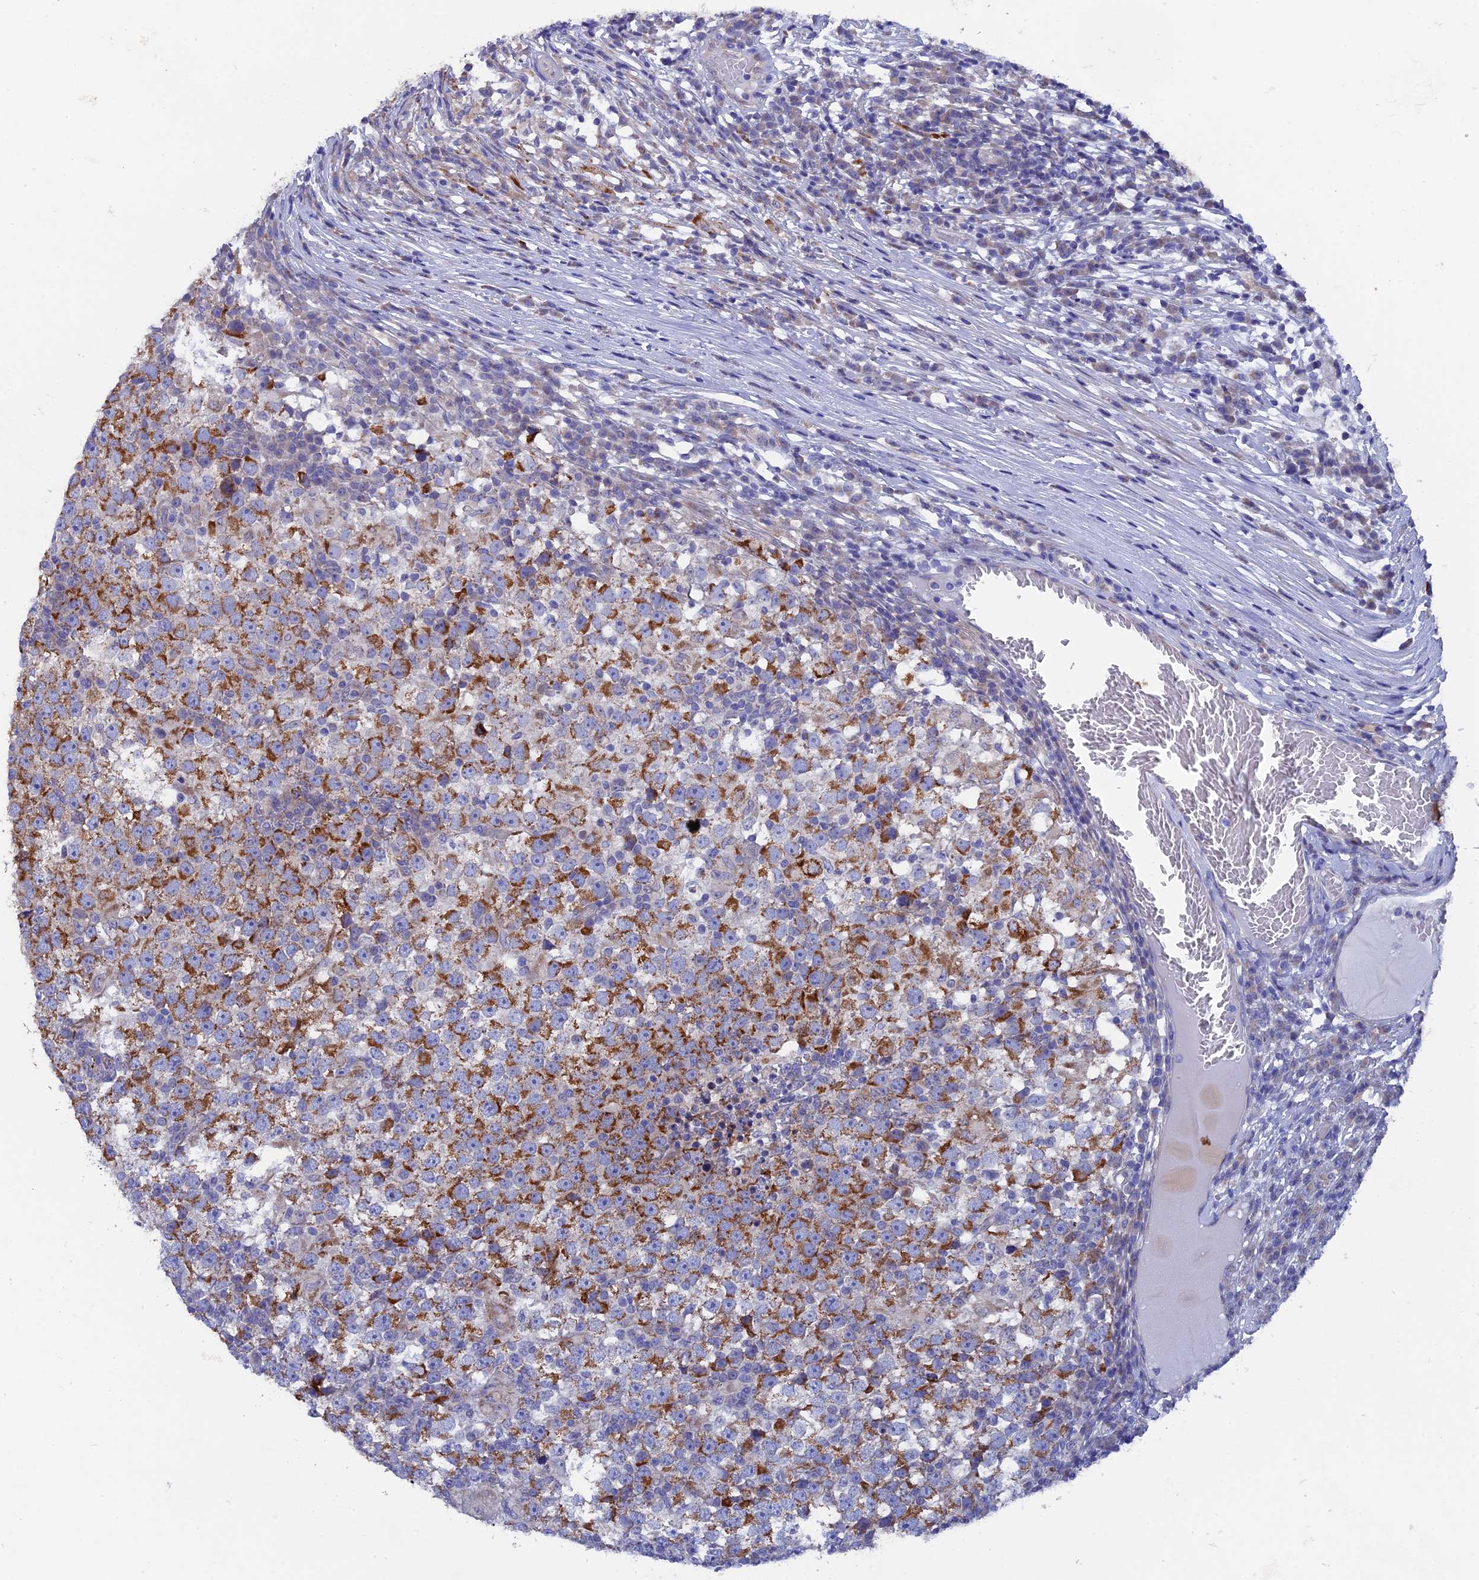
{"staining": {"intensity": "strong", "quantity": "25%-75%", "location": "cytoplasmic/membranous"}, "tissue": "testis cancer", "cell_type": "Tumor cells", "image_type": "cancer", "snomed": [{"axis": "morphology", "description": "Seminoma, NOS"}, {"axis": "topography", "description": "Testis"}], "caption": "Seminoma (testis) was stained to show a protein in brown. There is high levels of strong cytoplasmic/membranous expression in about 25%-75% of tumor cells.", "gene": "AK4", "patient": {"sex": "male", "age": 65}}